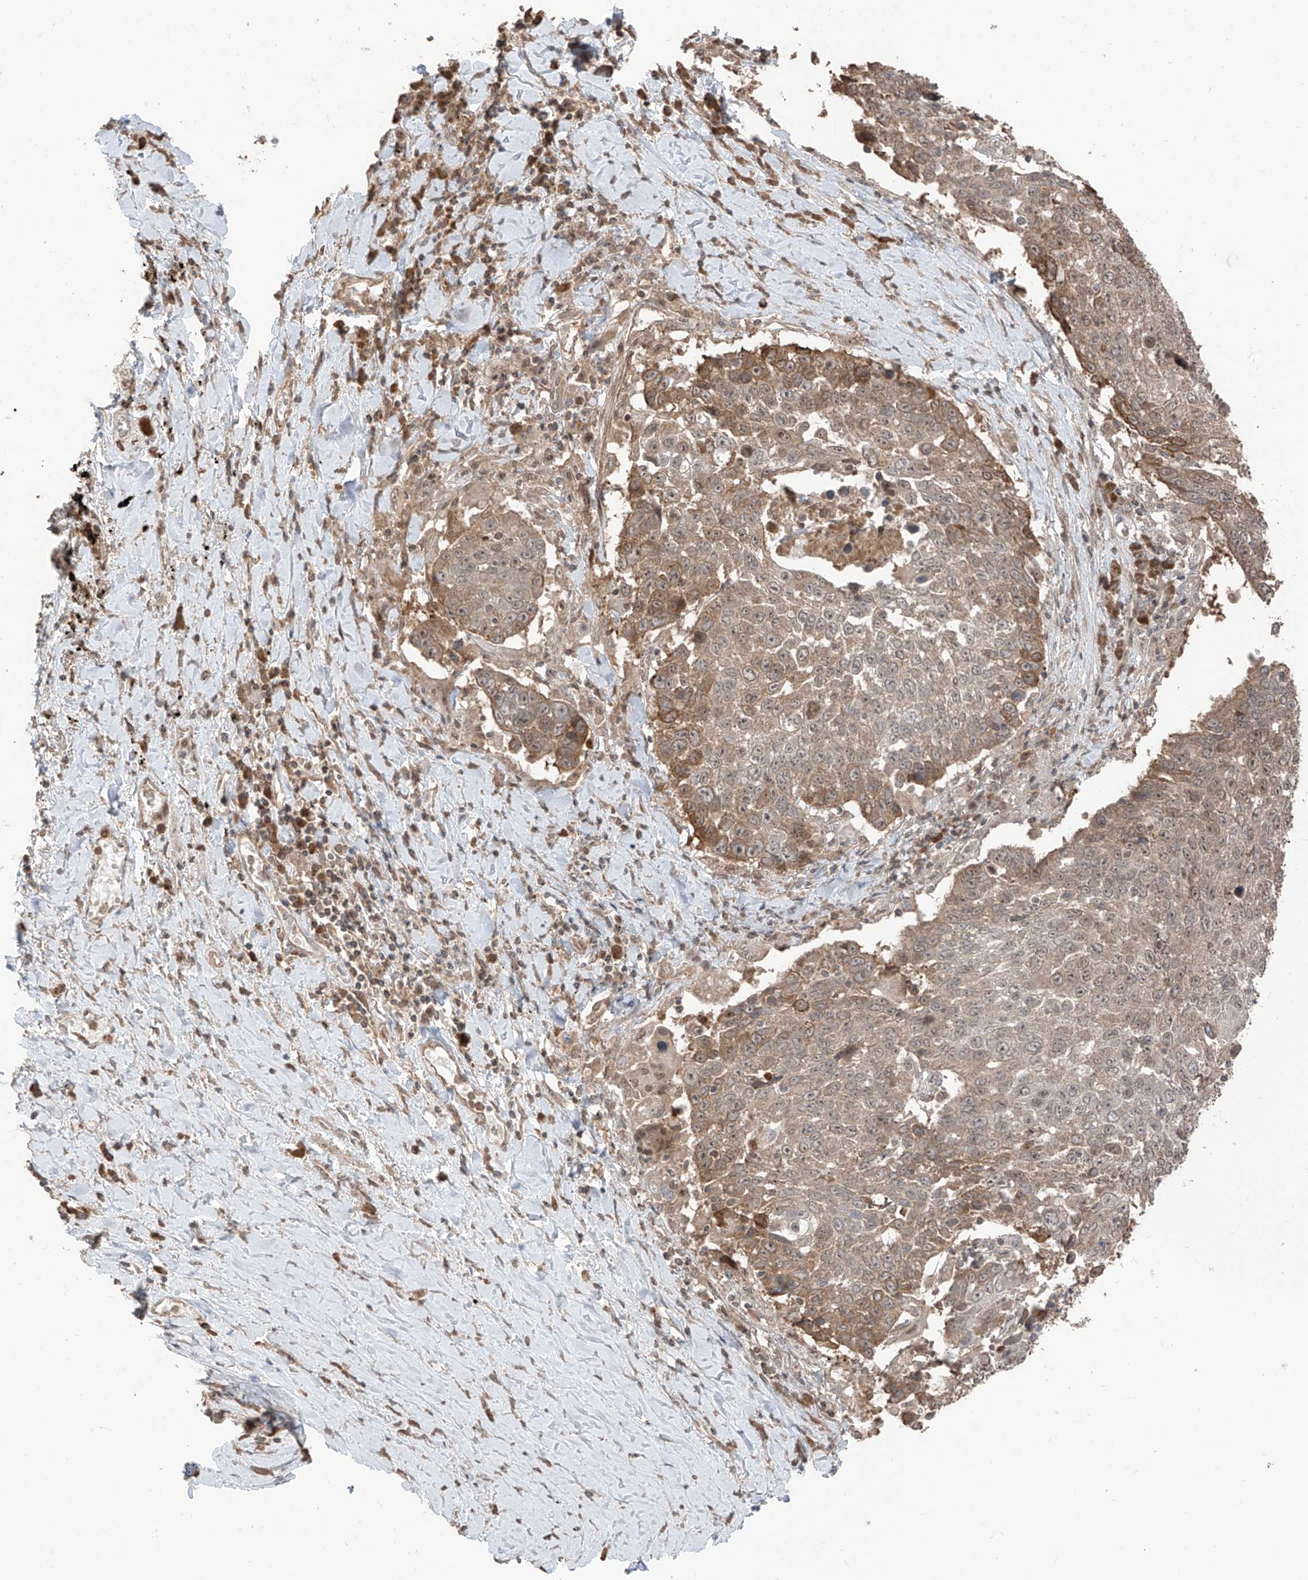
{"staining": {"intensity": "moderate", "quantity": "<25%", "location": "cytoplasmic/membranous"}, "tissue": "lung cancer", "cell_type": "Tumor cells", "image_type": "cancer", "snomed": [{"axis": "morphology", "description": "Squamous cell carcinoma, NOS"}, {"axis": "topography", "description": "Lung"}], "caption": "Squamous cell carcinoma (lung) stained with a protein marker shows moderate staining in tumor cells.", "gene": "COLGALT2", "patient": {"sex": "male", "age": 66}}